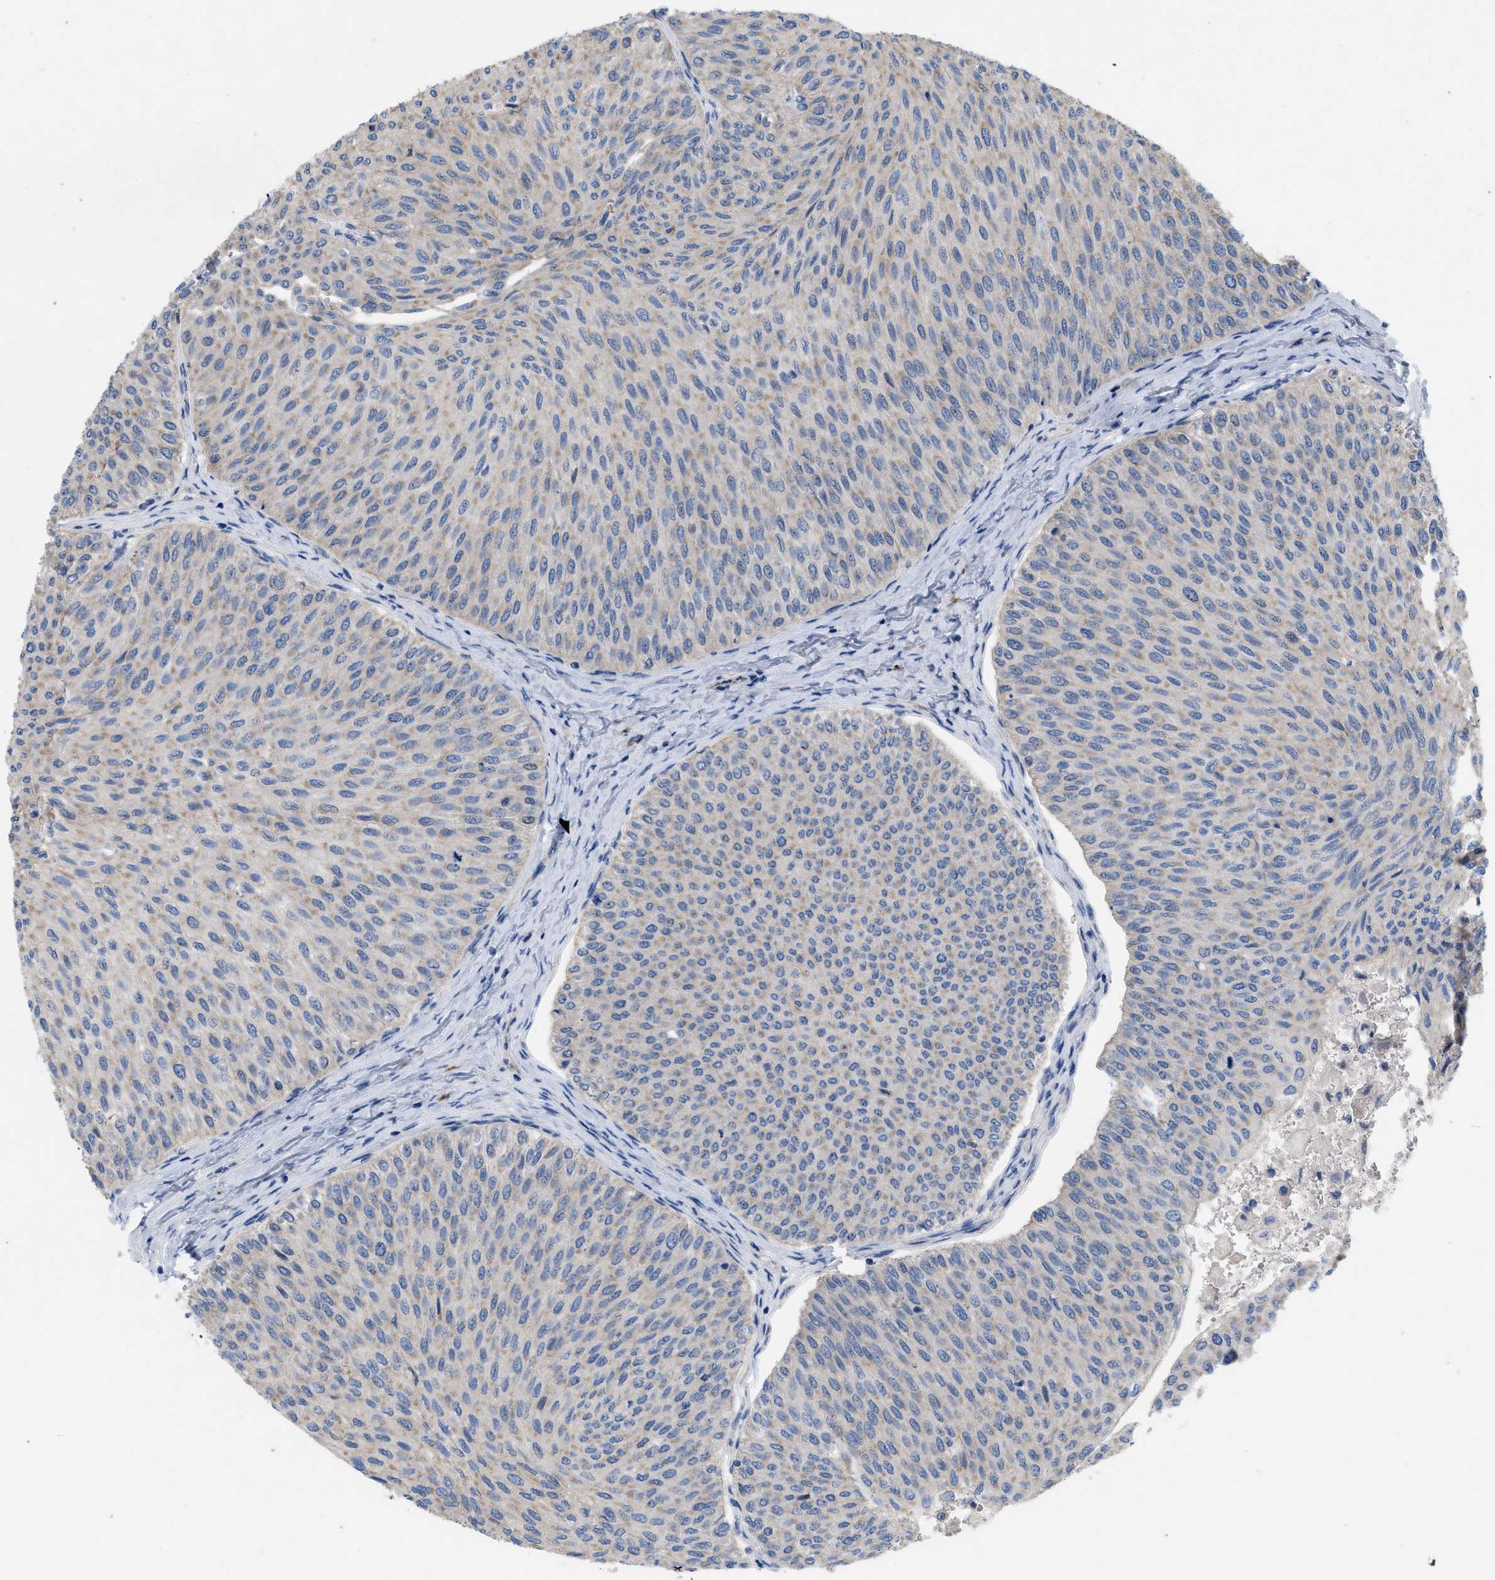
{"staining": {"intensity": "weak", "quantity": "<25%", "location": "cytoplasmic/membranous"}, "tissue": "urothelial cancer", "cell_type": "Tumor cells", "image_type": "cancer", "snomed": [{"axis": "morphology", "description": "Urothelial carcinoma, Low grade"}, {"axis": "topography", "description": "Urinary bladder"}], "caption": "IHC image of human urothelial cancer stained for a protein (brown), which exhibits no positivity in tumor cells. (DAB immunohistochemistry with hematoxylin counter stain).", "gene": "PLPPR5", "patient": {"sex": "male", "age": 78}}